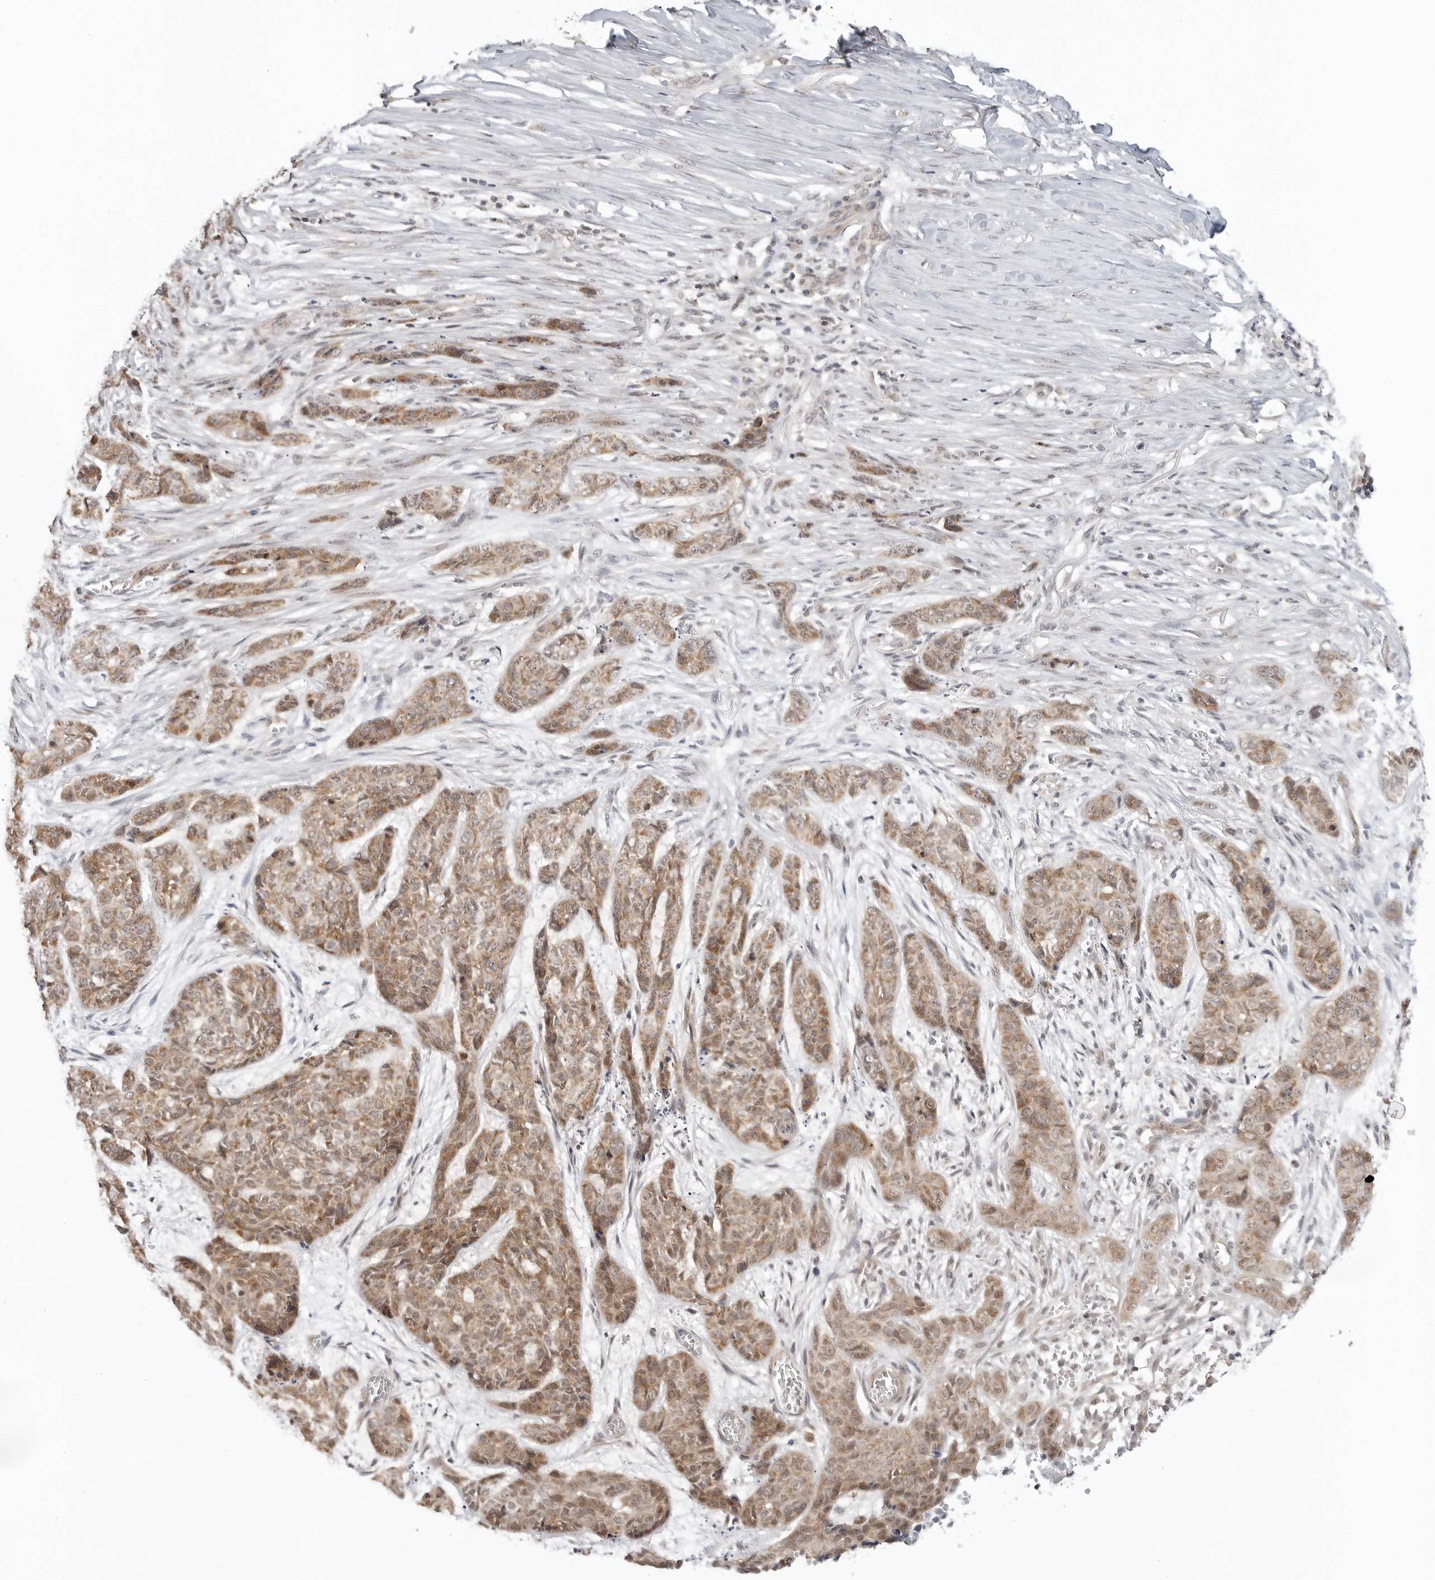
{"staining": {"intensity": "moderate", "quantity": ">75%", "location": "cytoplasmic/membranous"}, "tissue": "skin cancer", "cell_type": "Tumor cells", "image_type": "cancer", "snomed": [{"axis": "morphology", "description": "Basal cell carcinoma"}, {"axis": "topography", "description": "Skin"}], "caption": "This micrograph exhibits immunohistochemistry (IHC) staining of basal cell carcinoma (skin), with medium moderate cytoplasmic/membranous staining in approximately >75% of tumor cells.", "gene": "METAP1", "patient": {"sex": "female", "age": 64}}